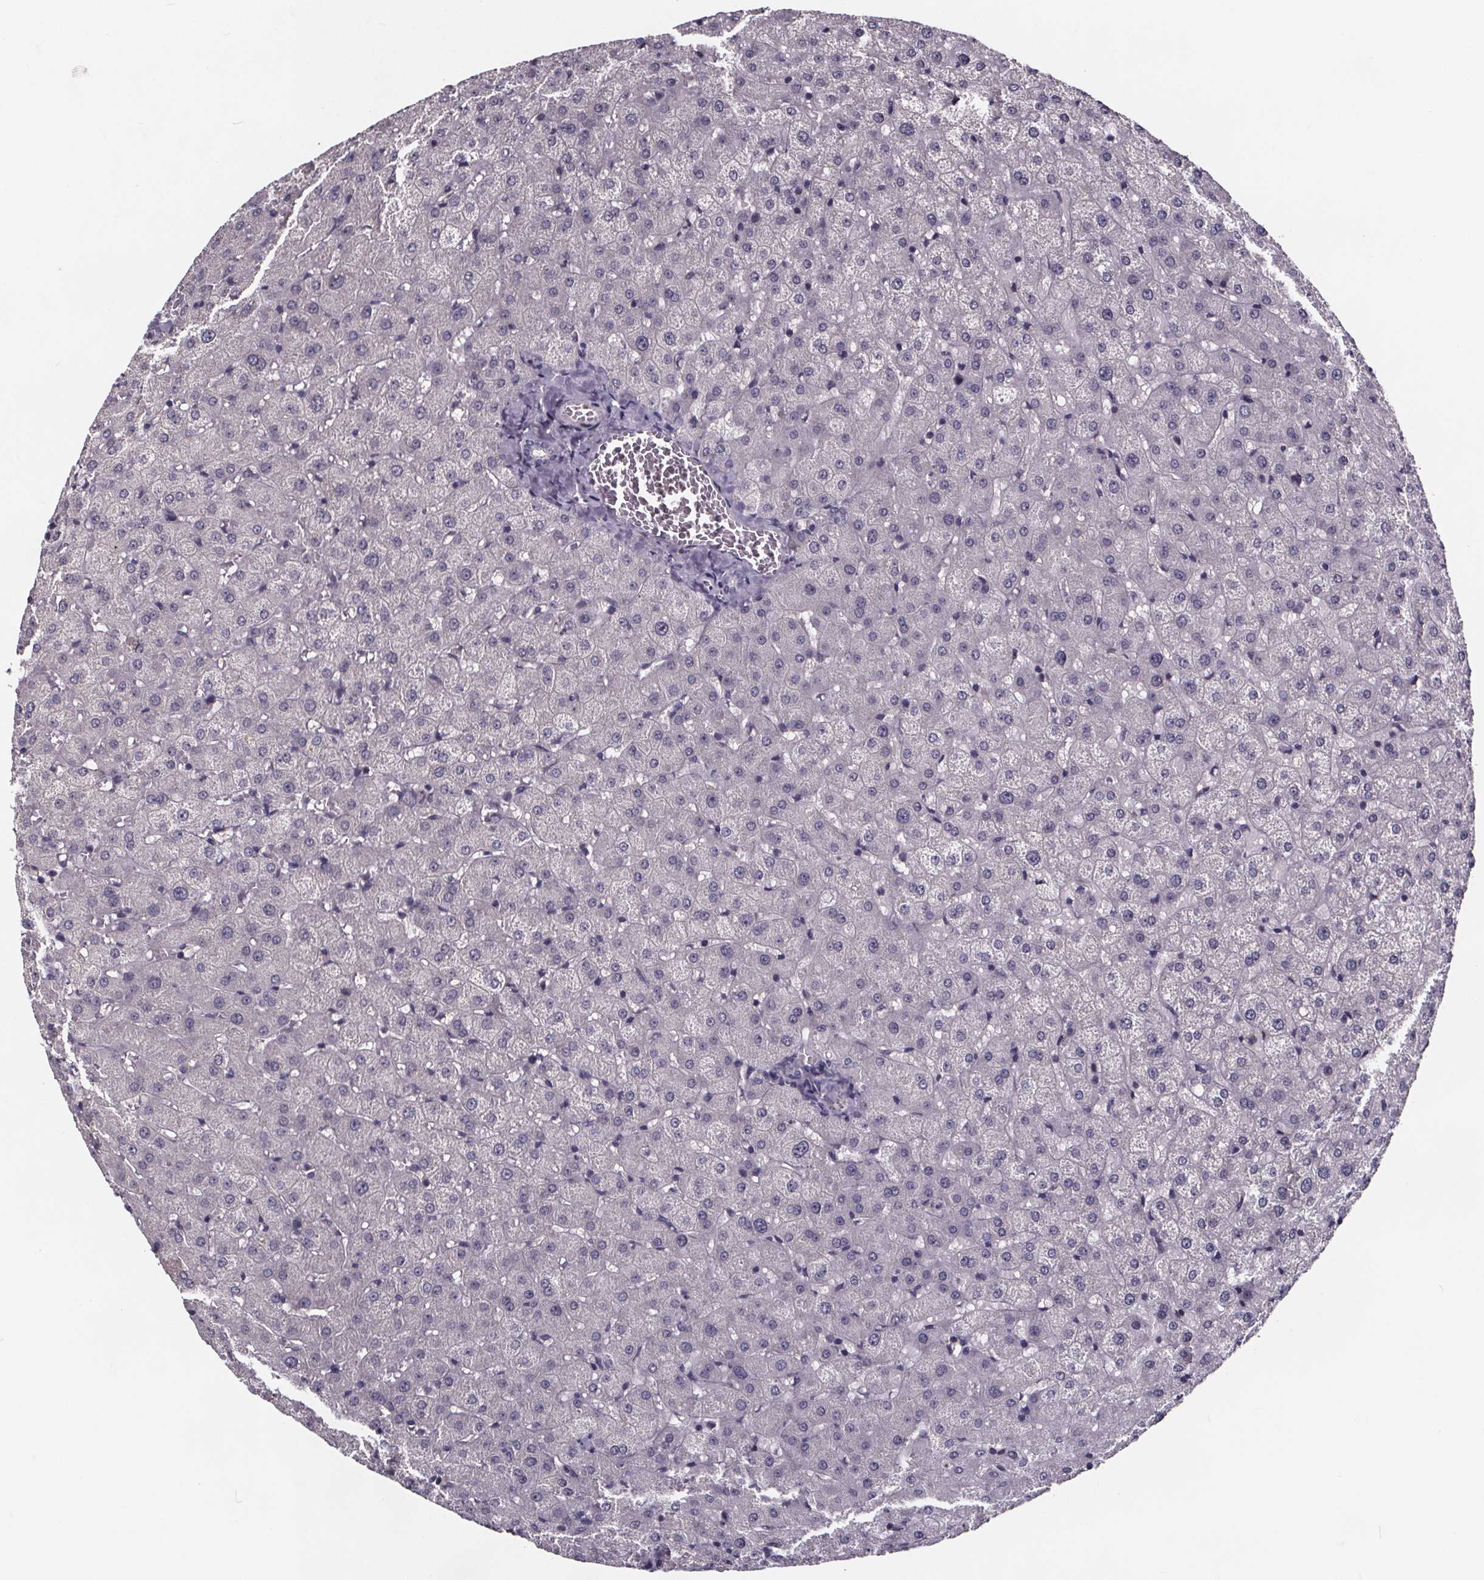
{"staining": {"intensity": "negative", "quantity": "none", "location": "none"}, "tissue": "liver", "cell_type": "Cholangiocytes", "image_type": "normal", "snomed": [{"axis": "morphology", "description": "Normal tissue, NOS"}, {"axis": "topography", "description": "Liver"}], "caption": "IHC image of normal human liver stained for a protein (brown), which reveals no staining in cholangiocytes.", "gene": "NPHP4", "patient": {"sex": "female", "age": 50}}